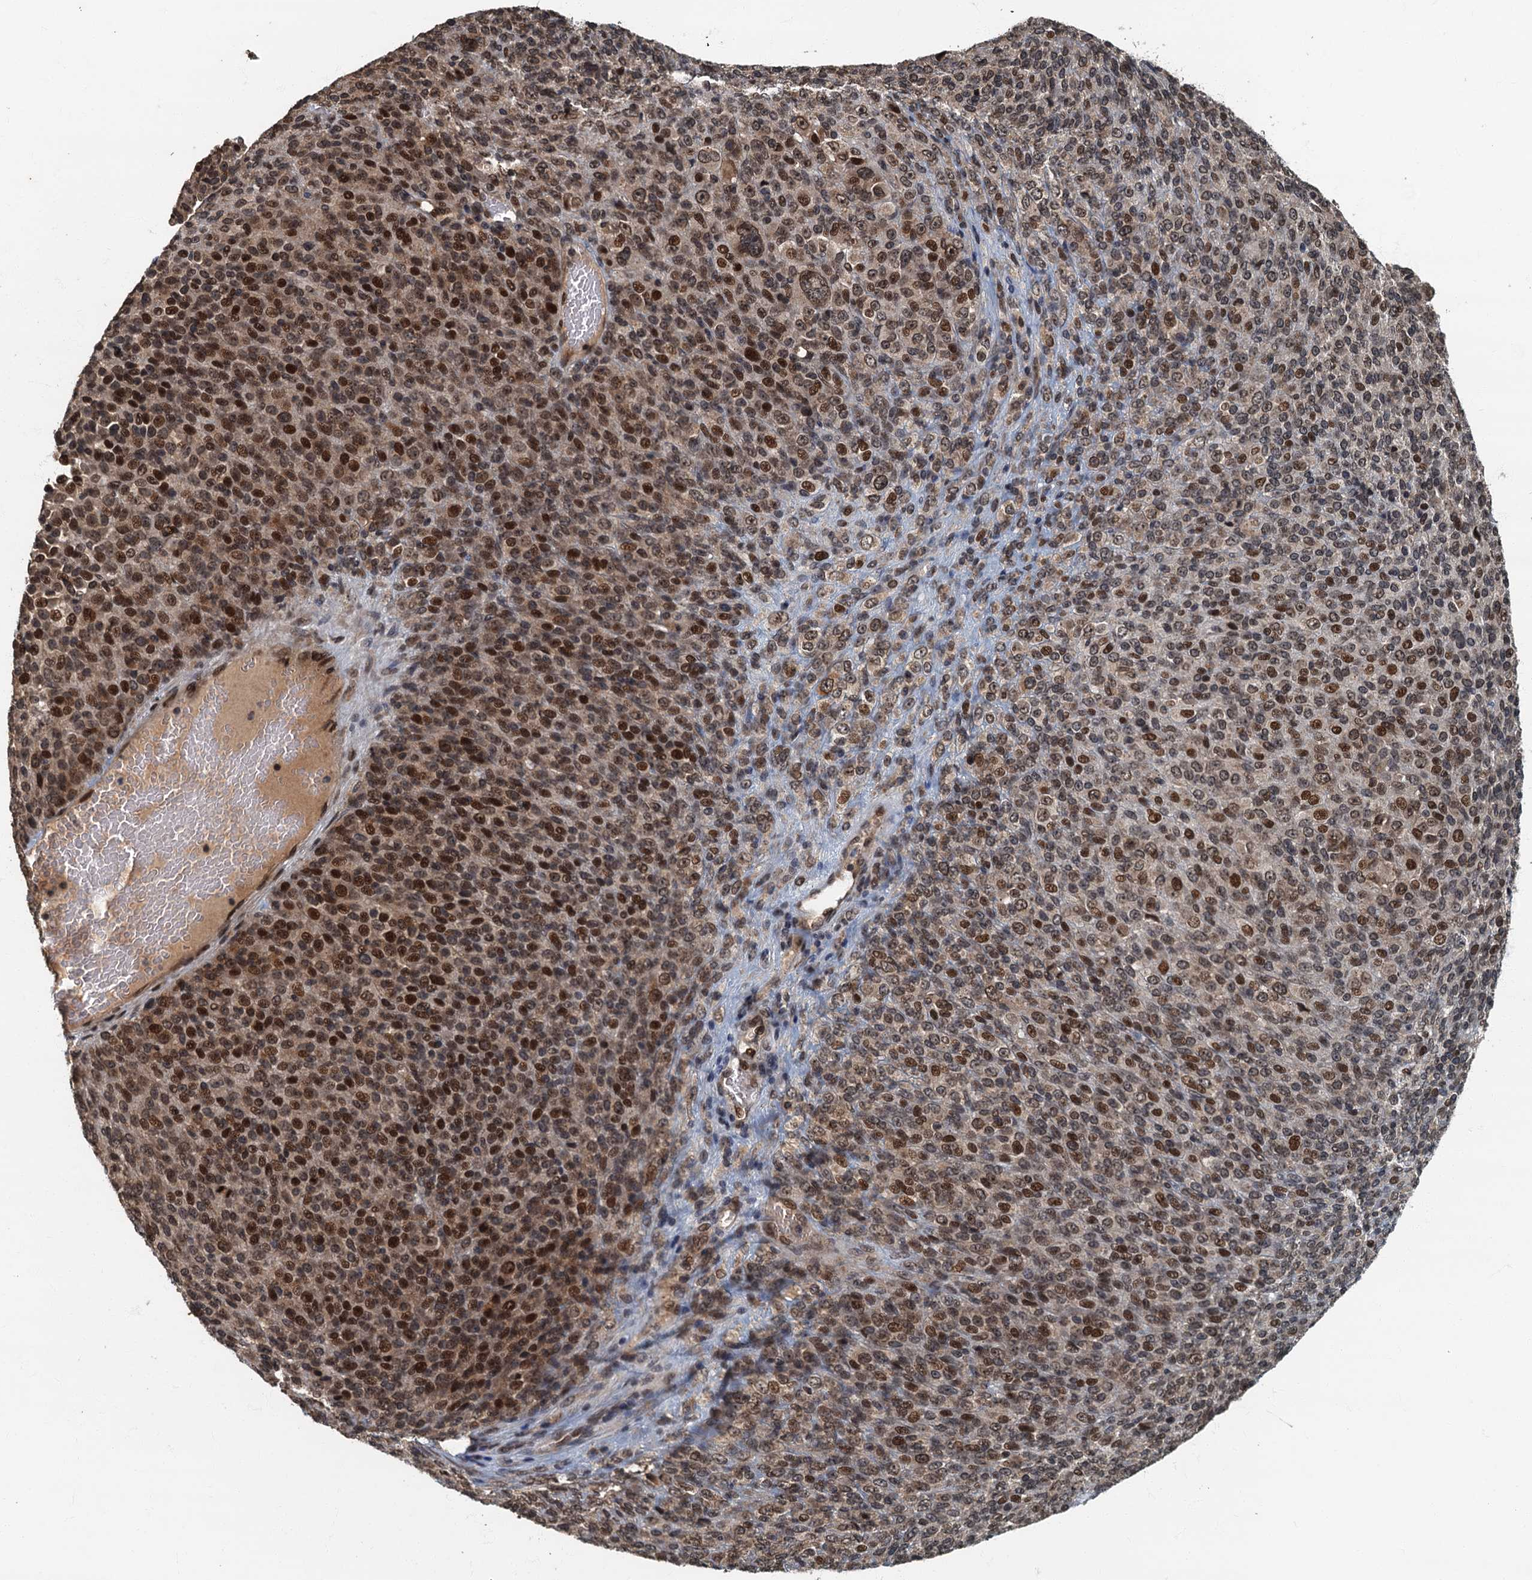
{"staining": {"intensity": "strong", "quantity": ">75%", "location": "nuclear"}, "tissue": "melanoma", "cell_type": "Tumor cells", "image_type": "cancer", "snomed": [{"axis": "morphology", "description": "Malignant melanoma, Metastatic site"}, {"axis": "topography", "description": "Brain"}], "caption": "This micrograph displays IHC staining of human malignant melanoma (metastatic site), with high strong nuclear staining in approximately >75% of tumor cells.", "gene": "CKAP2L", "patient": {"sex": "female", "age": 56}}